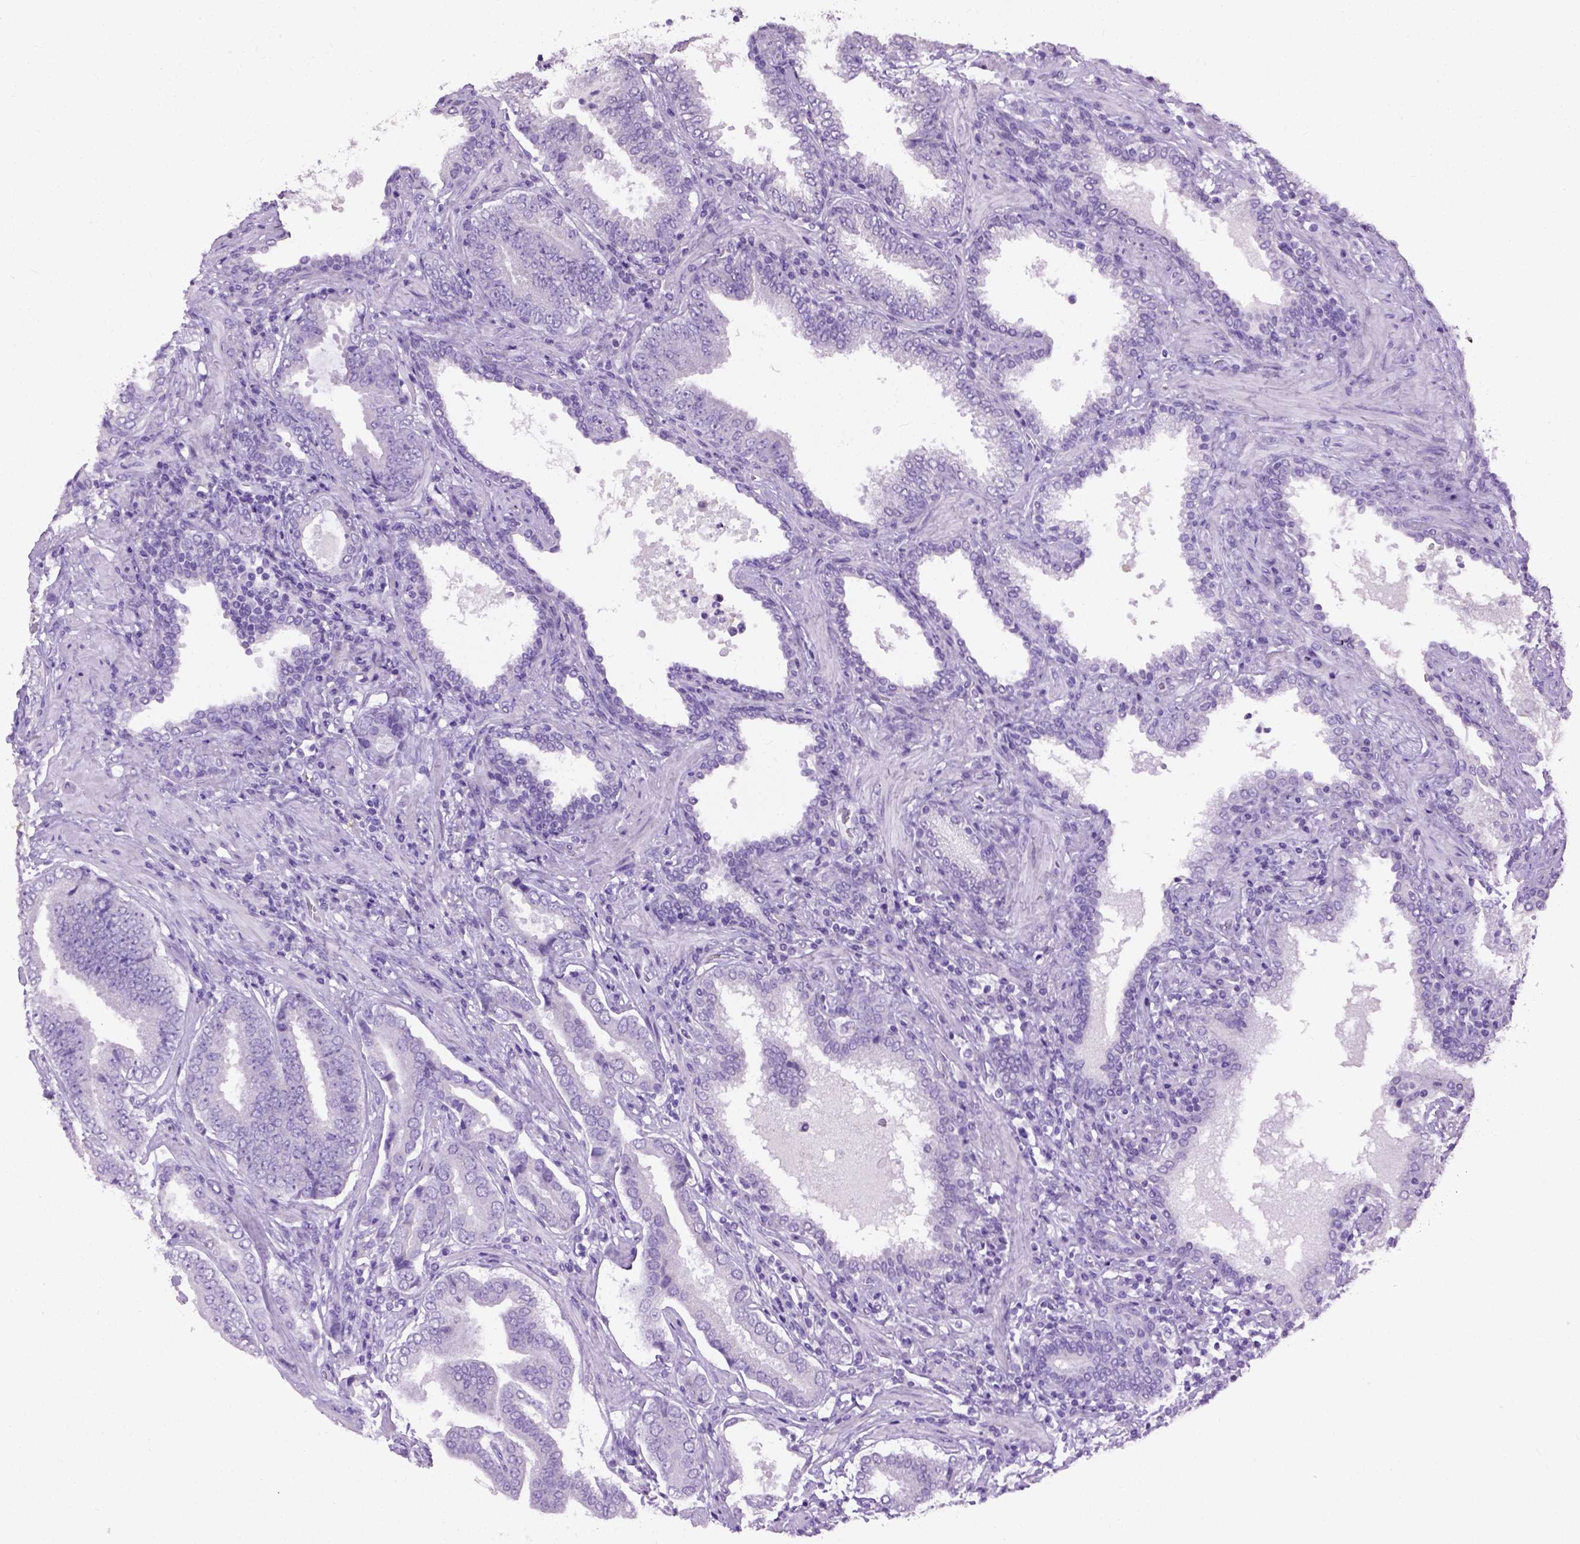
{"staining": {"intensity": "negative", "quantity": "none", "location": "none"}, "tissue": "prostate cancer", "cell_type": "Tumor cells", "image_type": "cancer", "snomed": [{"axis": "morphology", "description": "Adenocarcinoma, NOS"}, {"axis": "topography", "description": "Prostate"}], "caption": "High power microscopy micrograph of an IHC histopathology image of adenocarcinoma (prostate), revealing no significant positivity in tumor cells. (DAB (3,3'-diaminobenzidine) immunohistochemistry, high magnification).", "gene": "CYP24A1", "patient": {"sex": "male", "age": 64}}